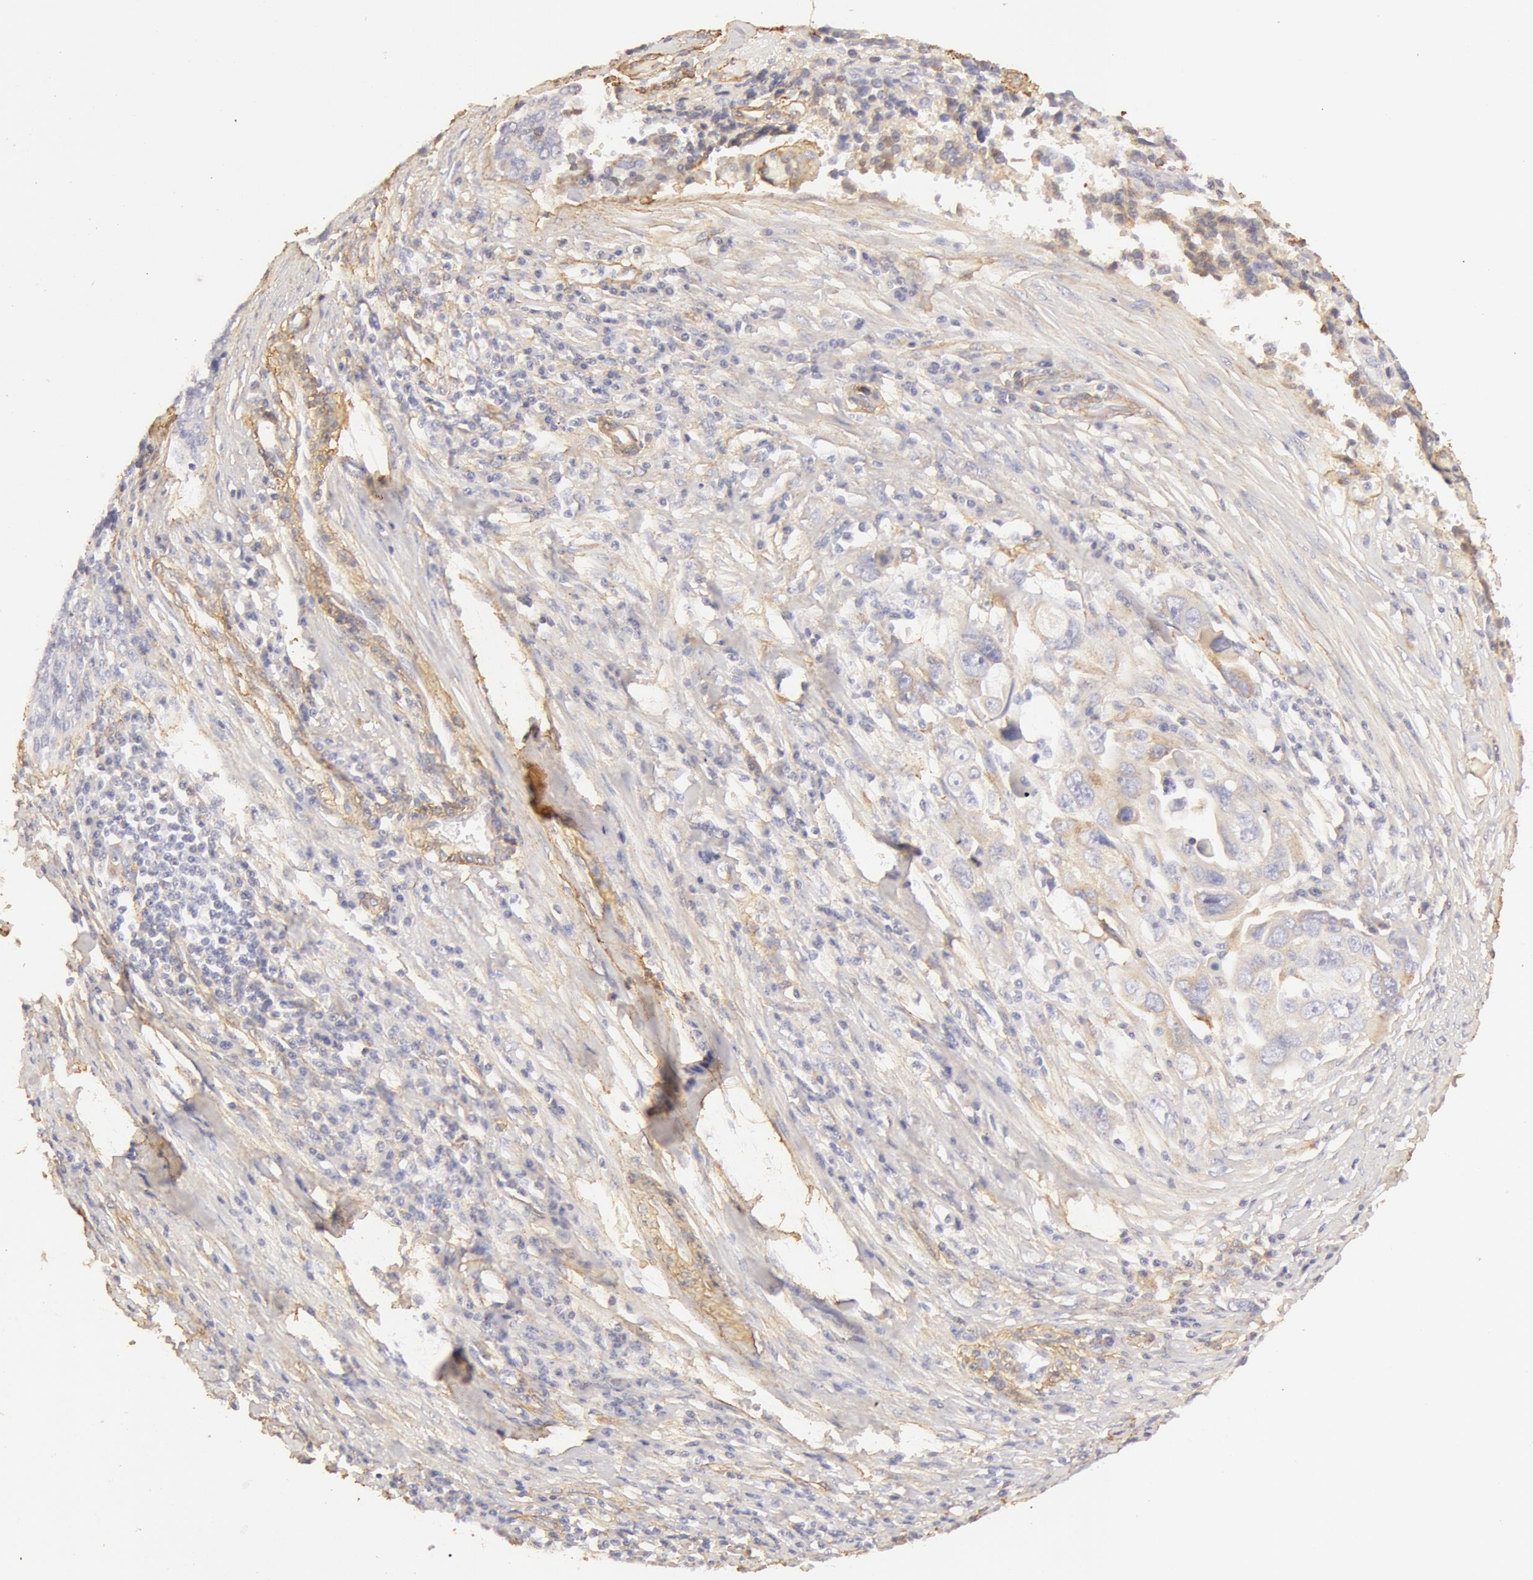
{"staining": {"intensity": "negative", "quantity": "none", "location": "none"}, "tissue": "ovarian cancer", "cell_type": "Tumor cells", "image_type": "cancer", "snomed": [{"axis": "morphology", "description": "Carcinoma, endometroid"}, {"axis": "topography", "description": "Ovary"}], "caption": "High magnification brightfield microscopy of ovarian endometroid carcinoma stained with DAB (brown) and counterstained with hematoxylin (blue): tumor cells show no significant expression.", "gene": "COL4A1", "patient": {"sex": "female", "age": 75}}